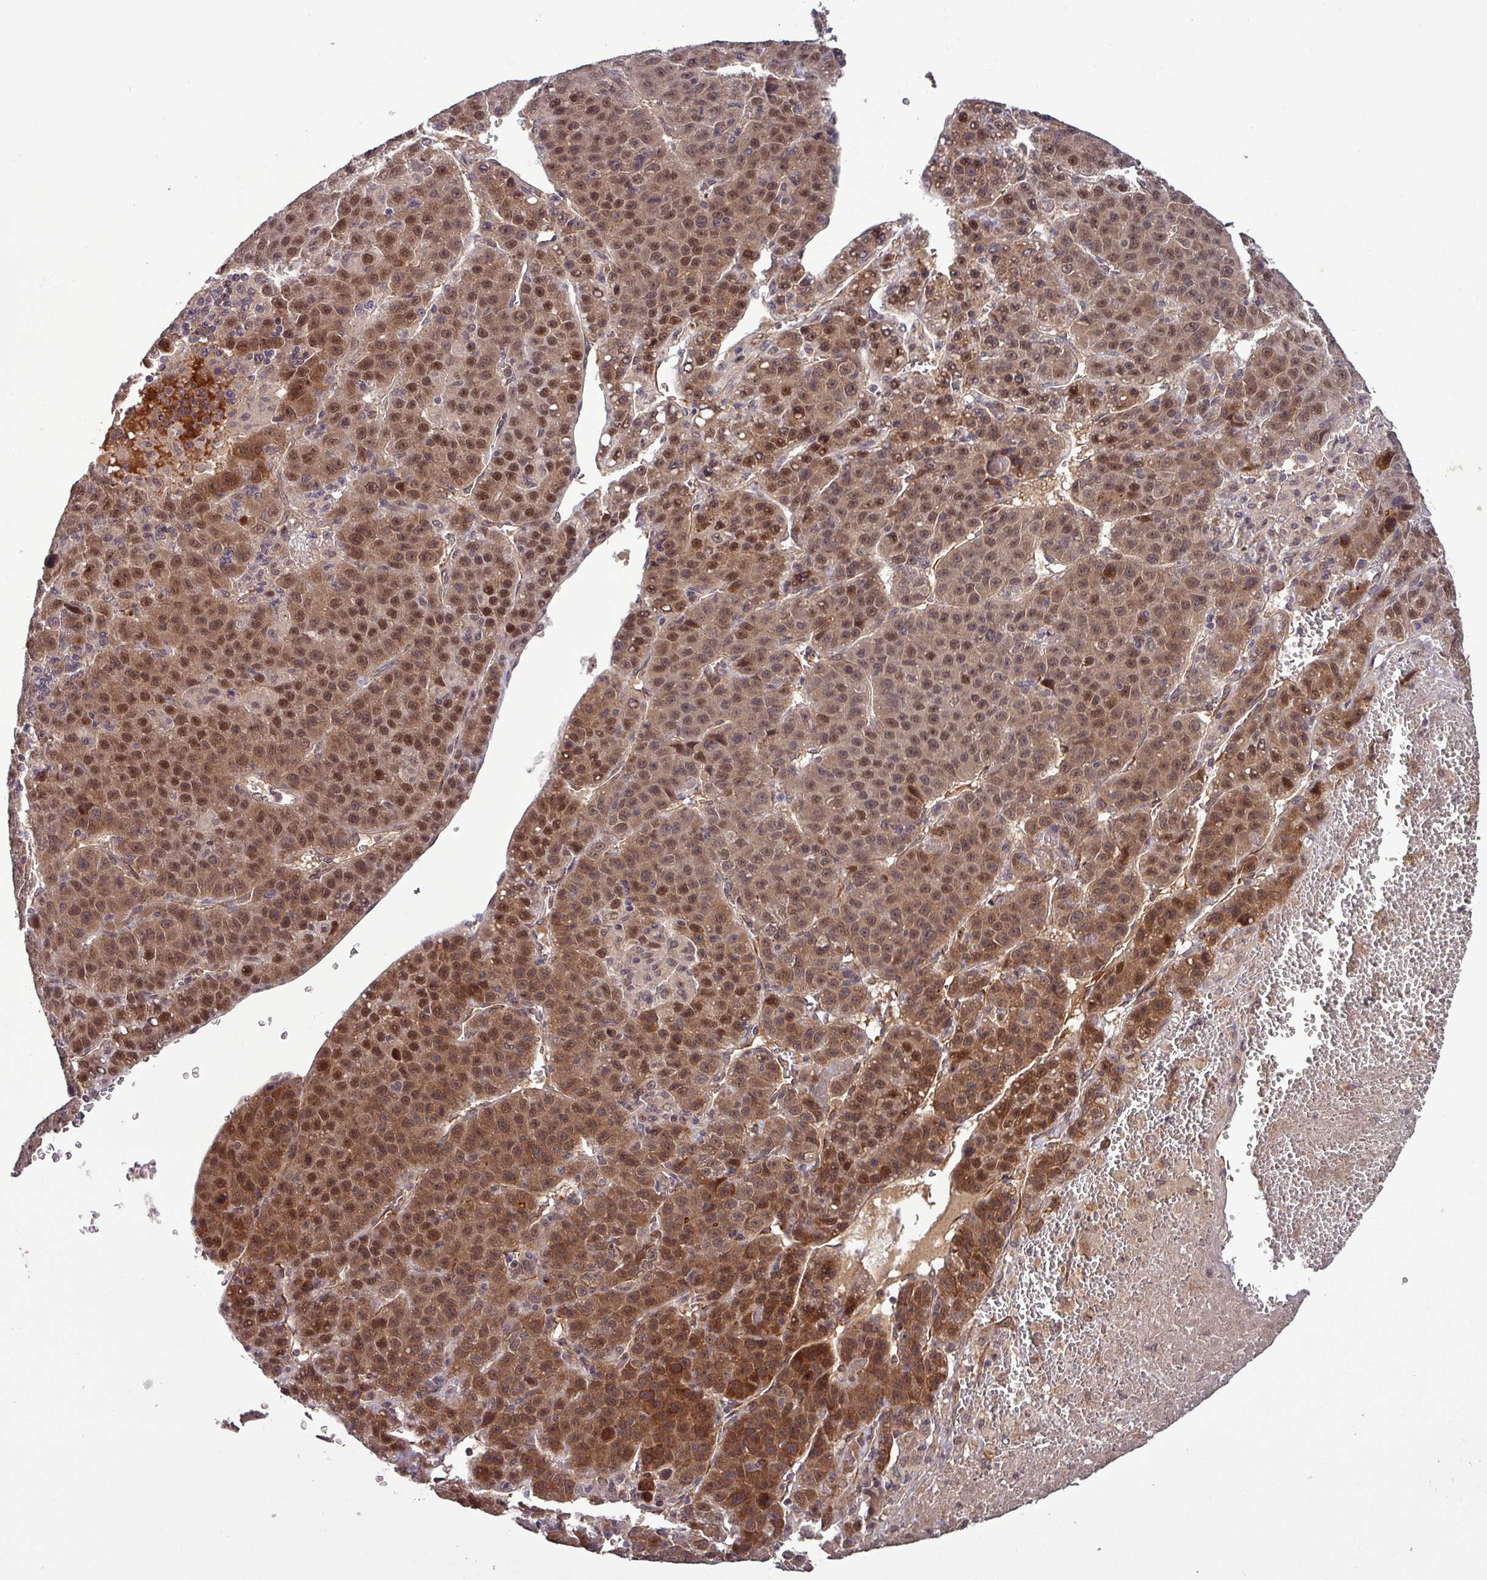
{"staining": {"intensity": "strong", "quantity": ">75%", "location": "cytoplasmic/membranous,nuclear"}, "tissue": "liver cancer", "cell_type": "Tumor cells", "image_type": "cancer", "snomed": [{"axis": "morphology", "description": "Carcinoma, Hepatocellular, NOS"}, {"axis": "topography", "description": "Liver"}], "caption": "Liver hepatocellular carcinoma tissue displays strong cytoplasmic/membranous and nuclear expression in about >75% of tumor cells", "gene": "PUS1", "patient": {"sex": "female", "age": 53}}